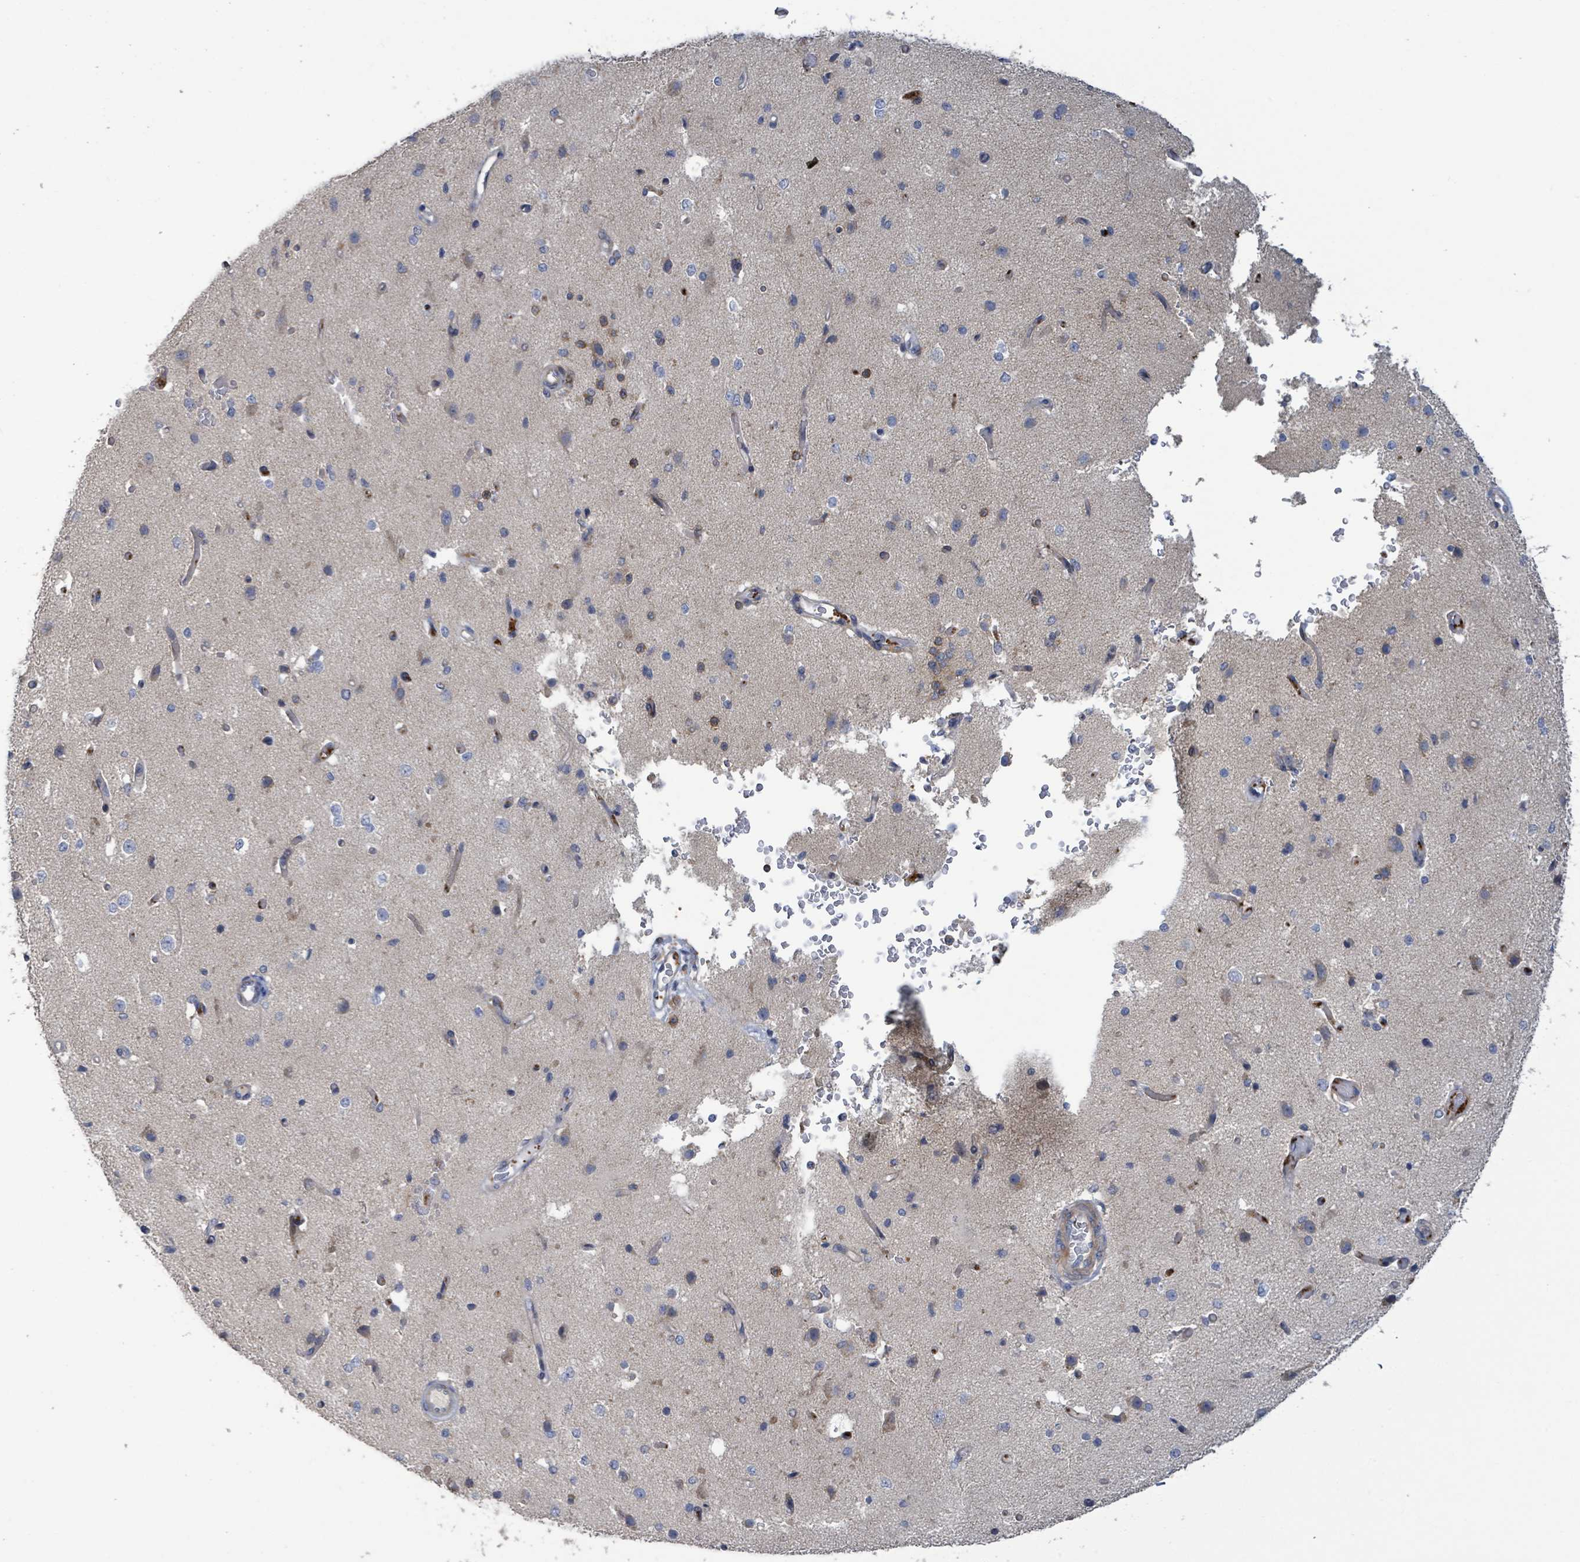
{"staining": {"intensity": "weak", "quantity": "25%-75%", "location": "cytoplasmic/membranous"}, "tissue": "cerebral cortex", "cell_type": "Endothelial cells", "image_type": "normal", "snomed": [{"axis": "morphology", "description": "Normal tissue, NOS"}, {"axis": "morphology", "description": "Inflammation, NOS"}, {"axis": "topography", "description": "Cerebral cortex"}], "caption": "The photomicrograph displays immunohistochemical staining of normal cerebral cortex. There is weak cytoplasmic/membranous expression is identified in approximately 25%-75% of endothelial cells.", "gene": "PLAAT1", "patient": {"sex": "male", "age": 6}}